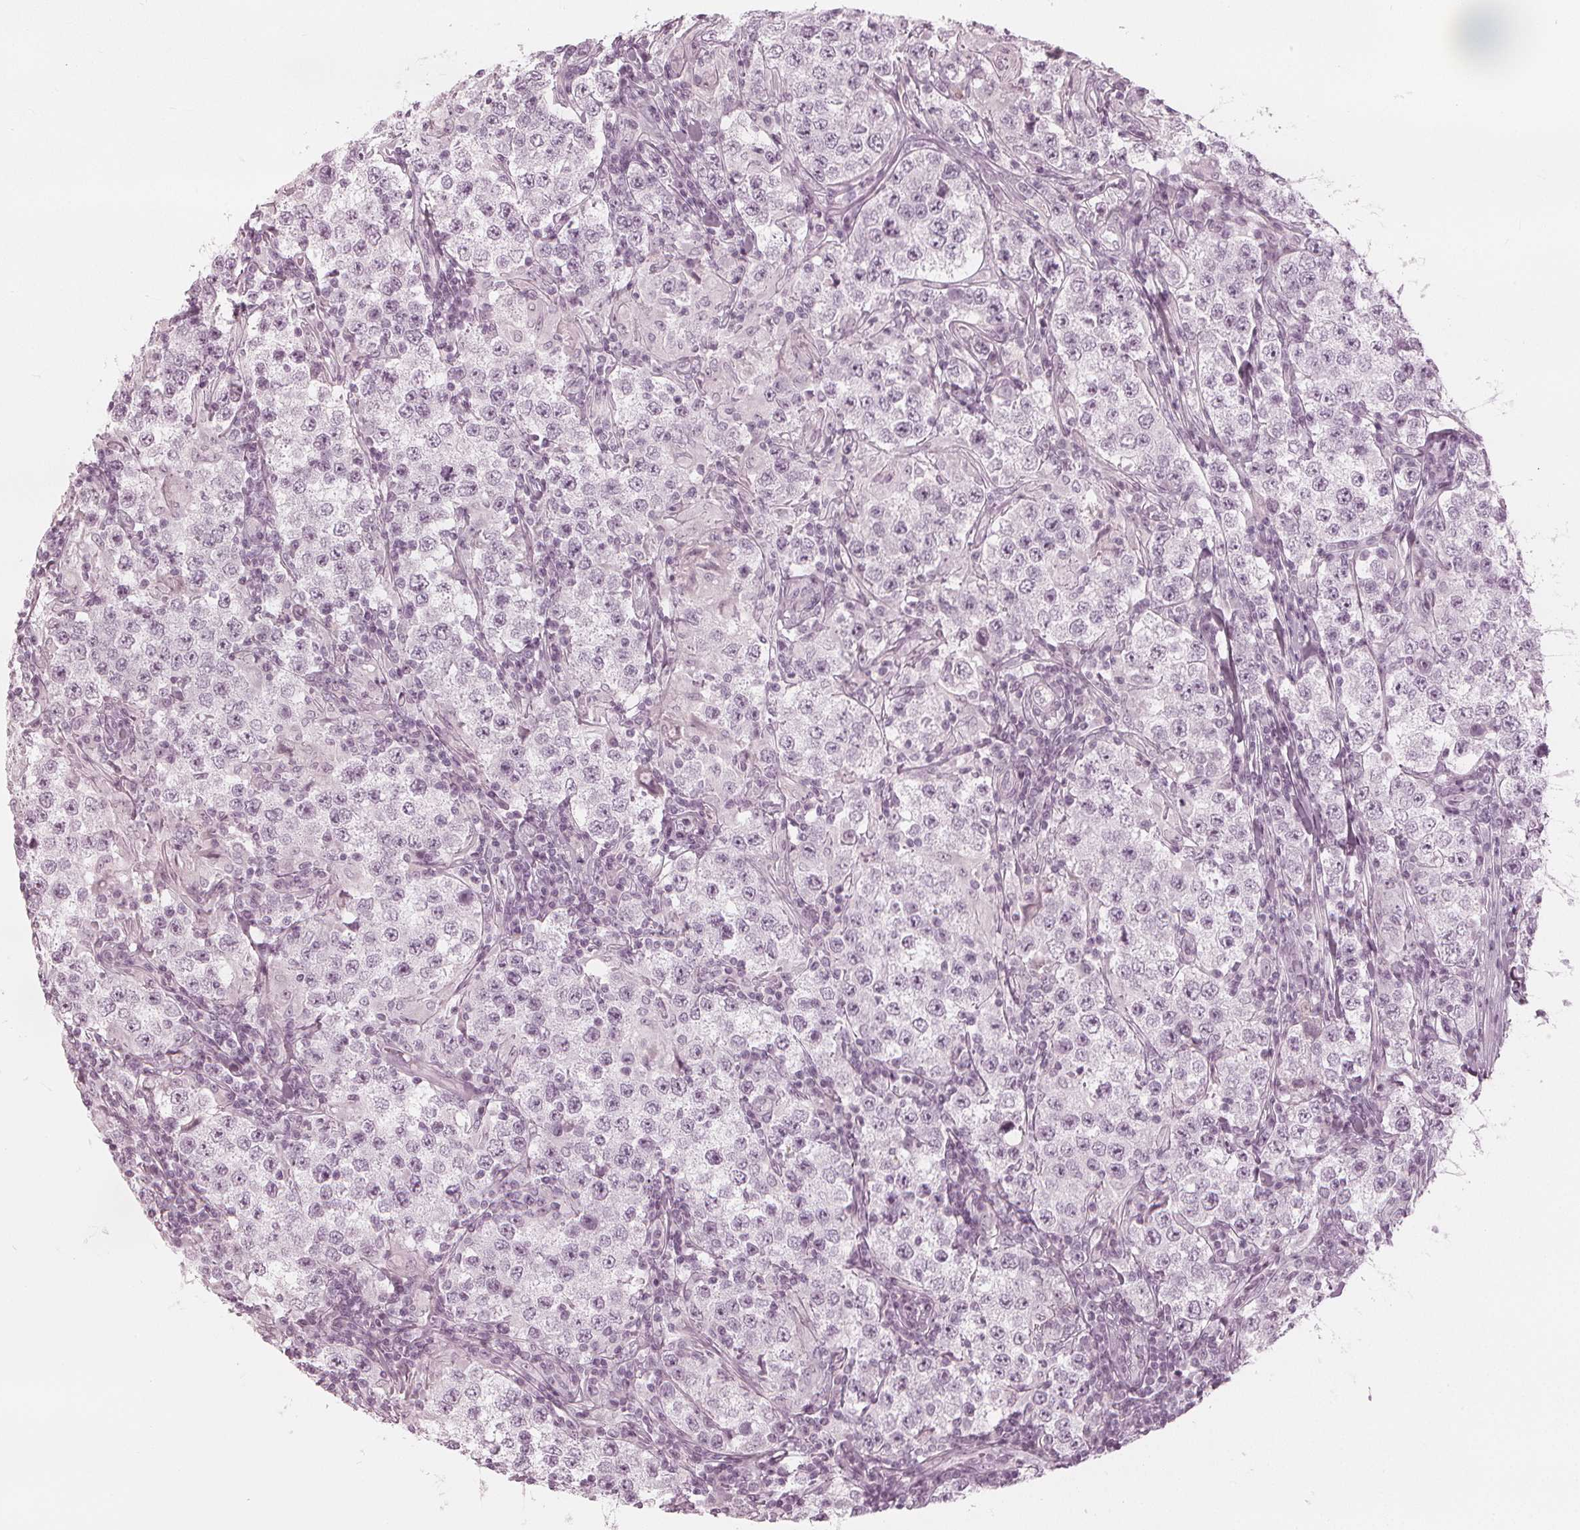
{"staining": {"intensity": "negative", "quantity": "none", "location": "none"}, "tissue": "testis cancer", "cell_type": "Tumor cells", "image_type": "cancer", "snomed": [{"axis": "morphology", "description": "Seminoma, NOS"}, {"axis": "morphology", "description": "Carcinoma, Embryonal, NOS"}, {"axis": "topography", "description": "Testis"}], "caption": "The image demonstrates no significant positivity in tumor cells of testis cancer (seminoma).", "gene": "PAEP", "patient": {"sex": "male", "age": 41}}